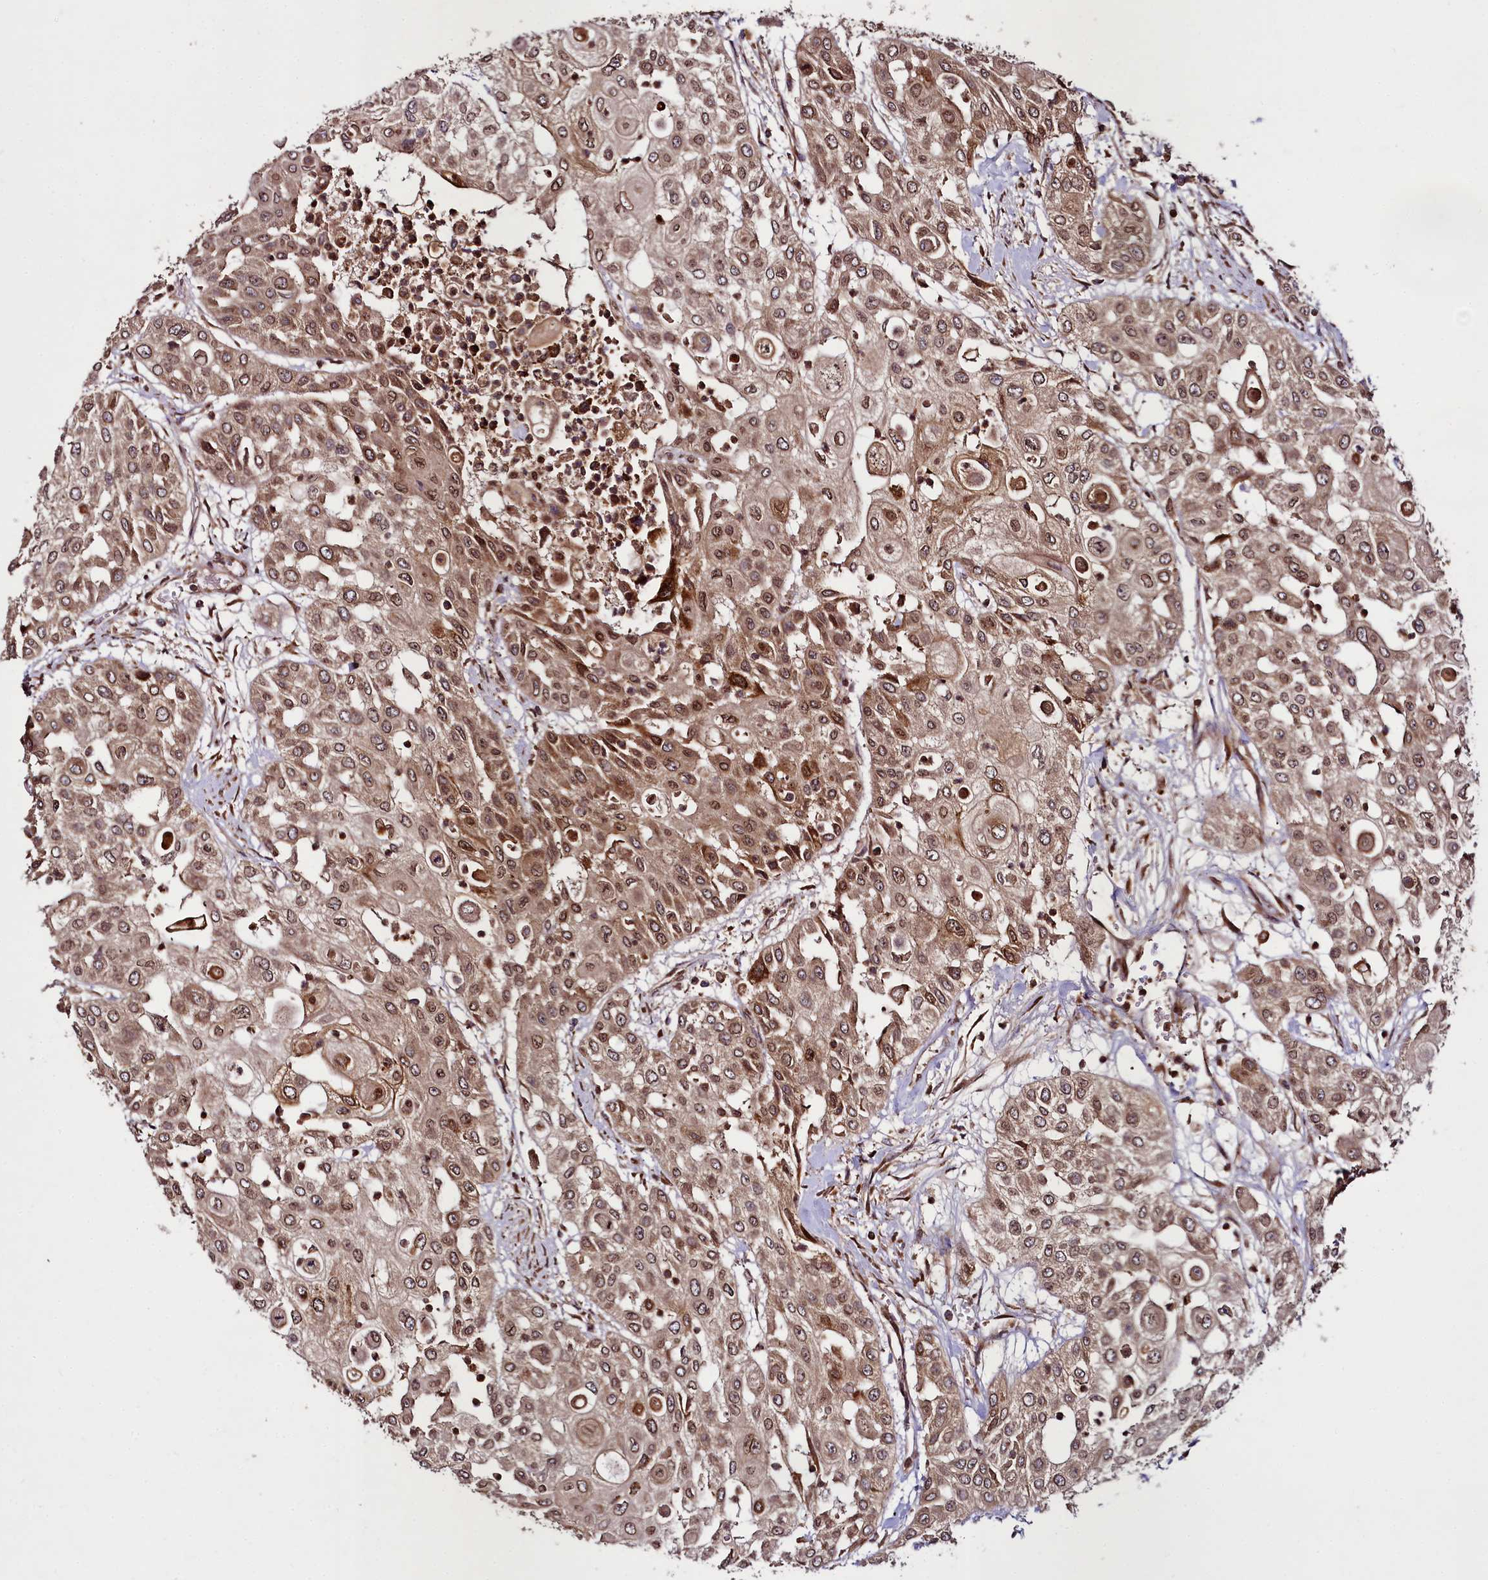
{"staining": {"intensity": "moderate", "quantity": ">75%", "location": "cytoplasmic/membranous,nuclear"}, "tissue": "urothelial cancer", "cell_type": "Tumor cells", "image_type": "cancer", "snomed": [{"axis": "morphology", "description": "Urothelial carcinoma, High grade"}, {"axis": "topography", "description": "Urinary bladder"}], "caption": "Tumor cells display medium levels of moderate cytoplasmic/membranous and nuclear positivity in approximately >75% of cells in human urothelial carcinoma (high-grade).", "gene": "DCP1B", "patient": {"sex": "female", "age": 79}}